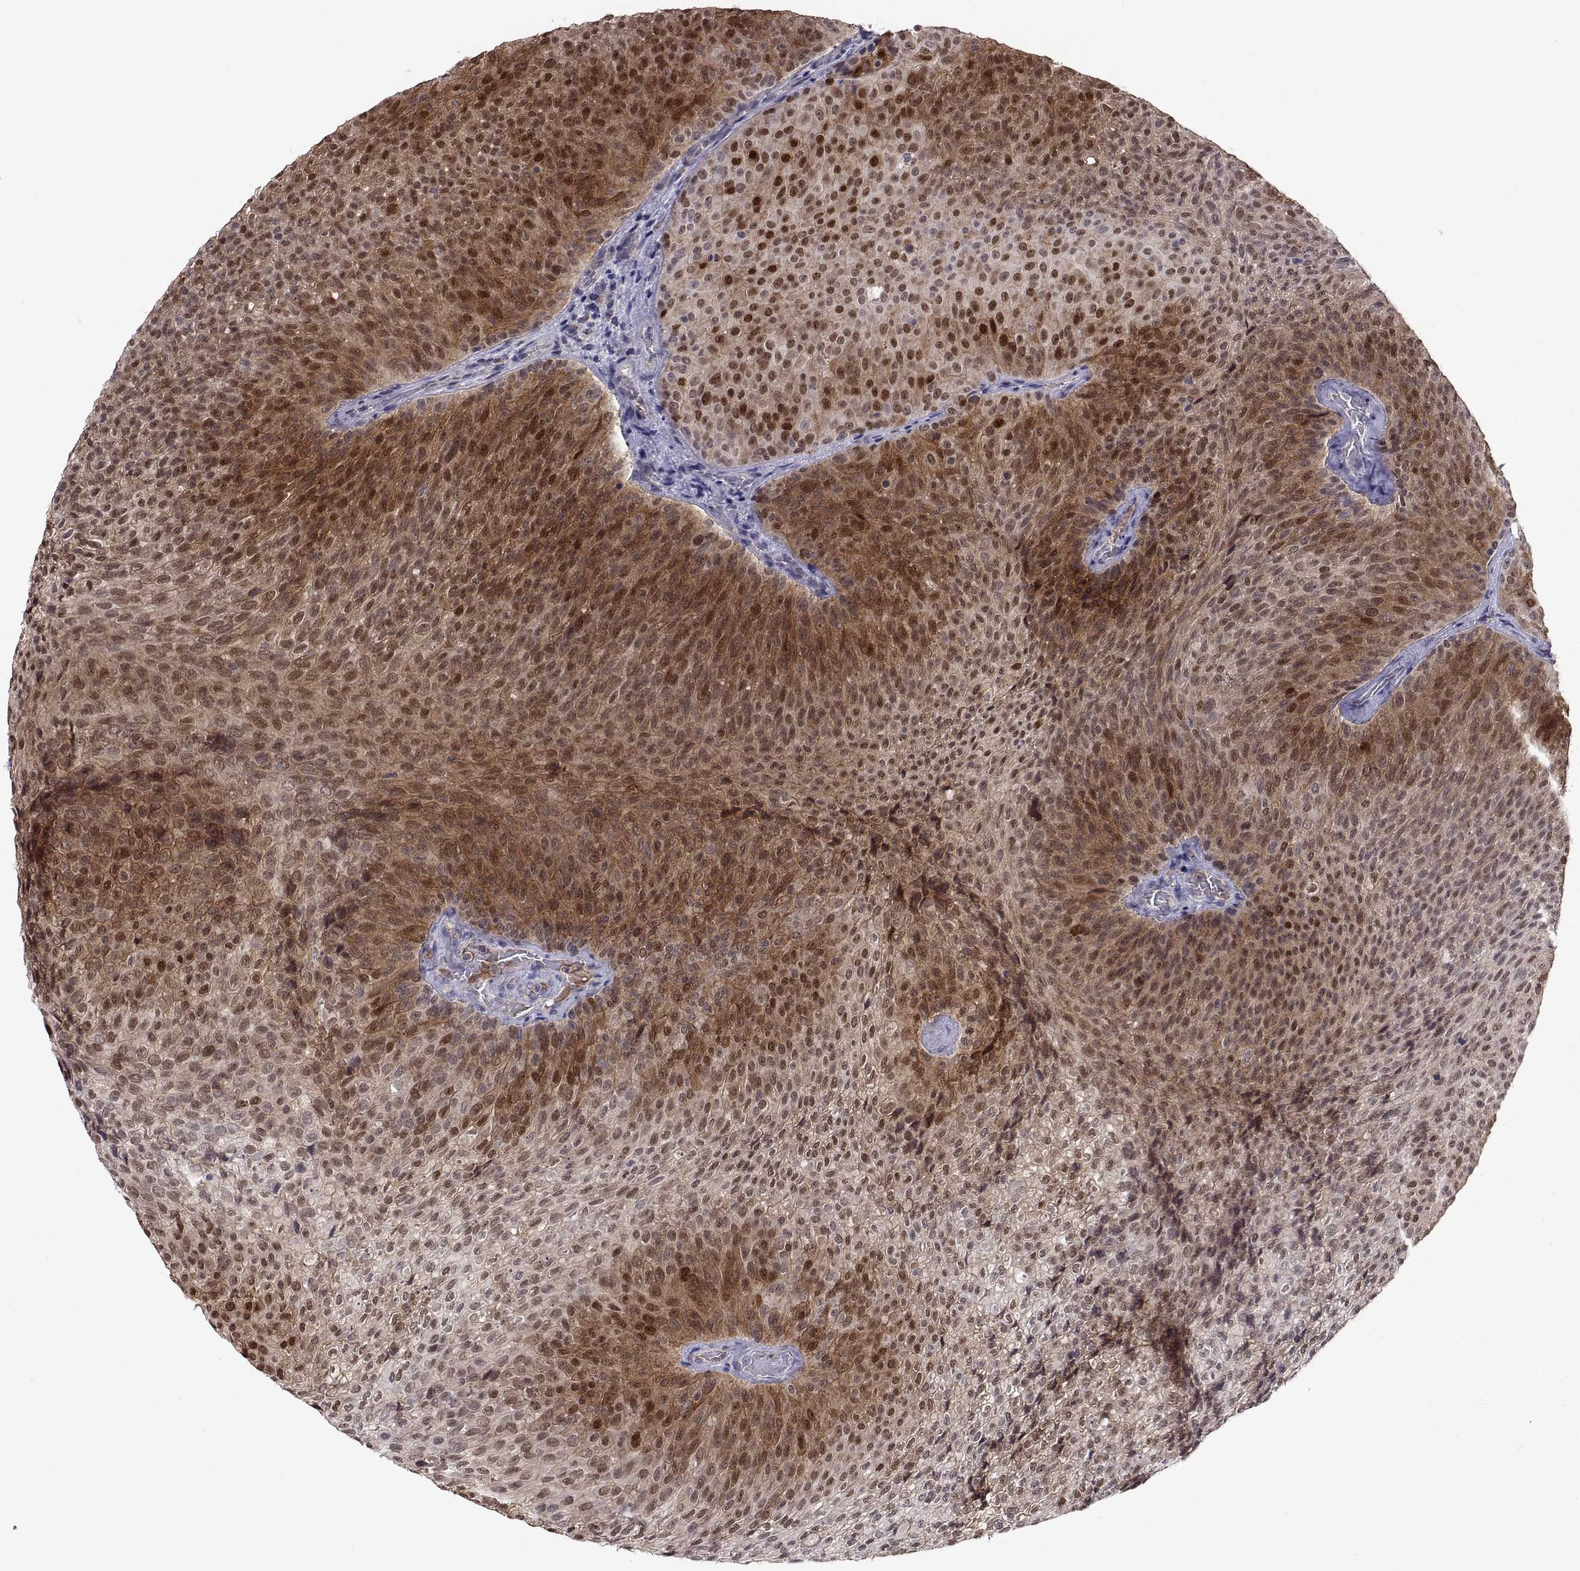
{"staining": {"intensity": "strong", "quantity": ">75%", "location": "cytoplasmic/membranous,nuclear"}, "tissue": "urothelial cancer", "cell_type": "Tumor cells", "image_type": "cancer", "snomed": [{"axis": "morphology", "description": "Urothelial carcinoma, Low grade"}, {"axis": "topography", "description": "Urinary bladder"}], "caption": "Low-grade urothelial carcinoma stained with DAB (3,3'-diaminobenzidine) IHC reveals high levels of strong cytoplasmic/membranous and nuclear expression in approximately >75% of tumor cells.", "gene": "PKP1", "patient": {"sex": "male", "age": 78}}